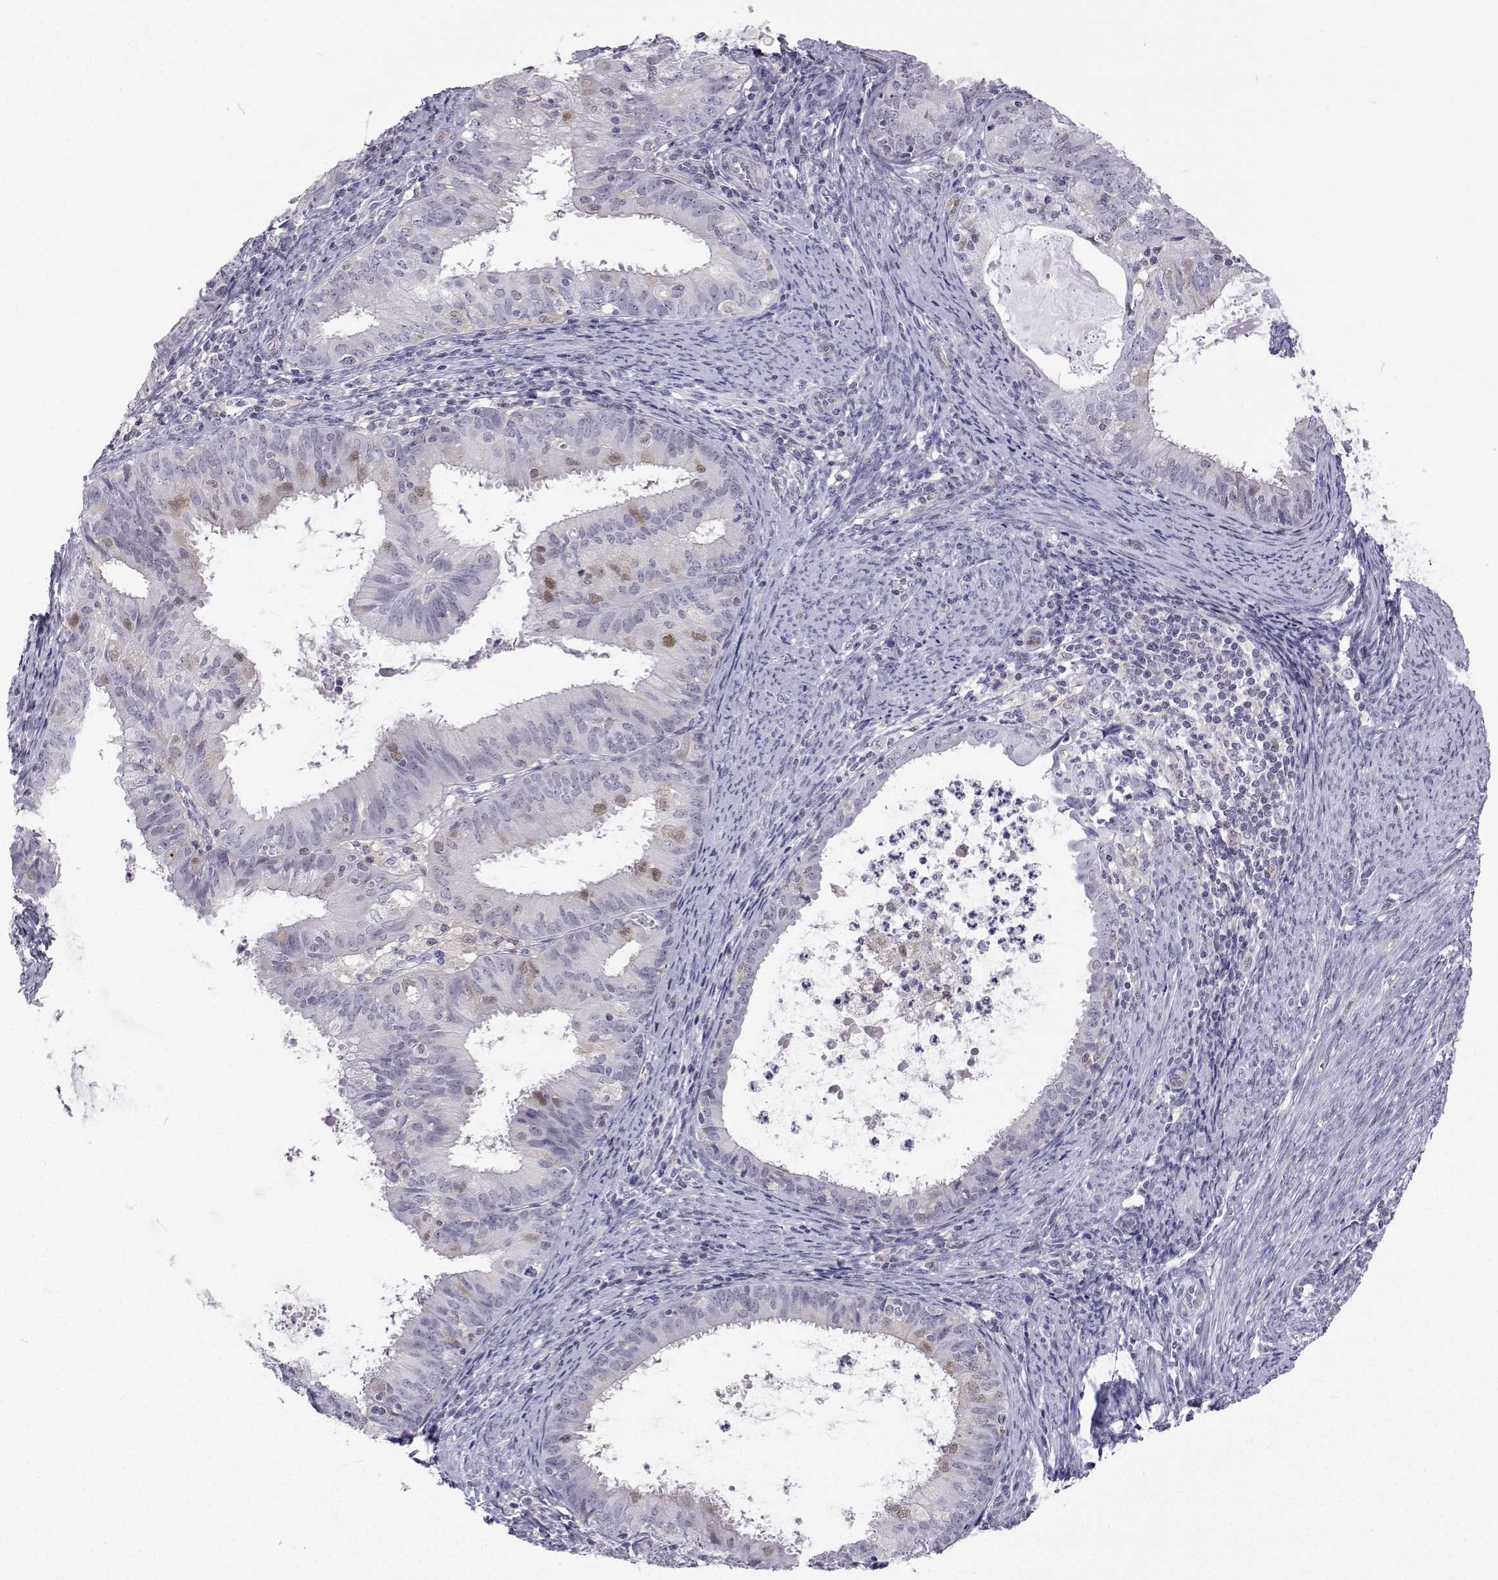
{"staining": {"intensity": "negative", "quantity": "none", "location": "none"}, "tissue": "endometrial cancer", "cell_type": "Tumor cells", "image_type": "cancer", "snomed": [{"axis": "morphology", "description": "Adenocarcinoma, NOS"}, {"axis": "topography", "description": "Endometrium"}], "caption": "Tumor cells are negative for brown protein staining in endometrial cancer. The staining is performed using DAB brown chromogen with nuclei counter-stained in using hematoxylin.", "gene": "GALM", "patient": {"sex": "female", "age": 57}}